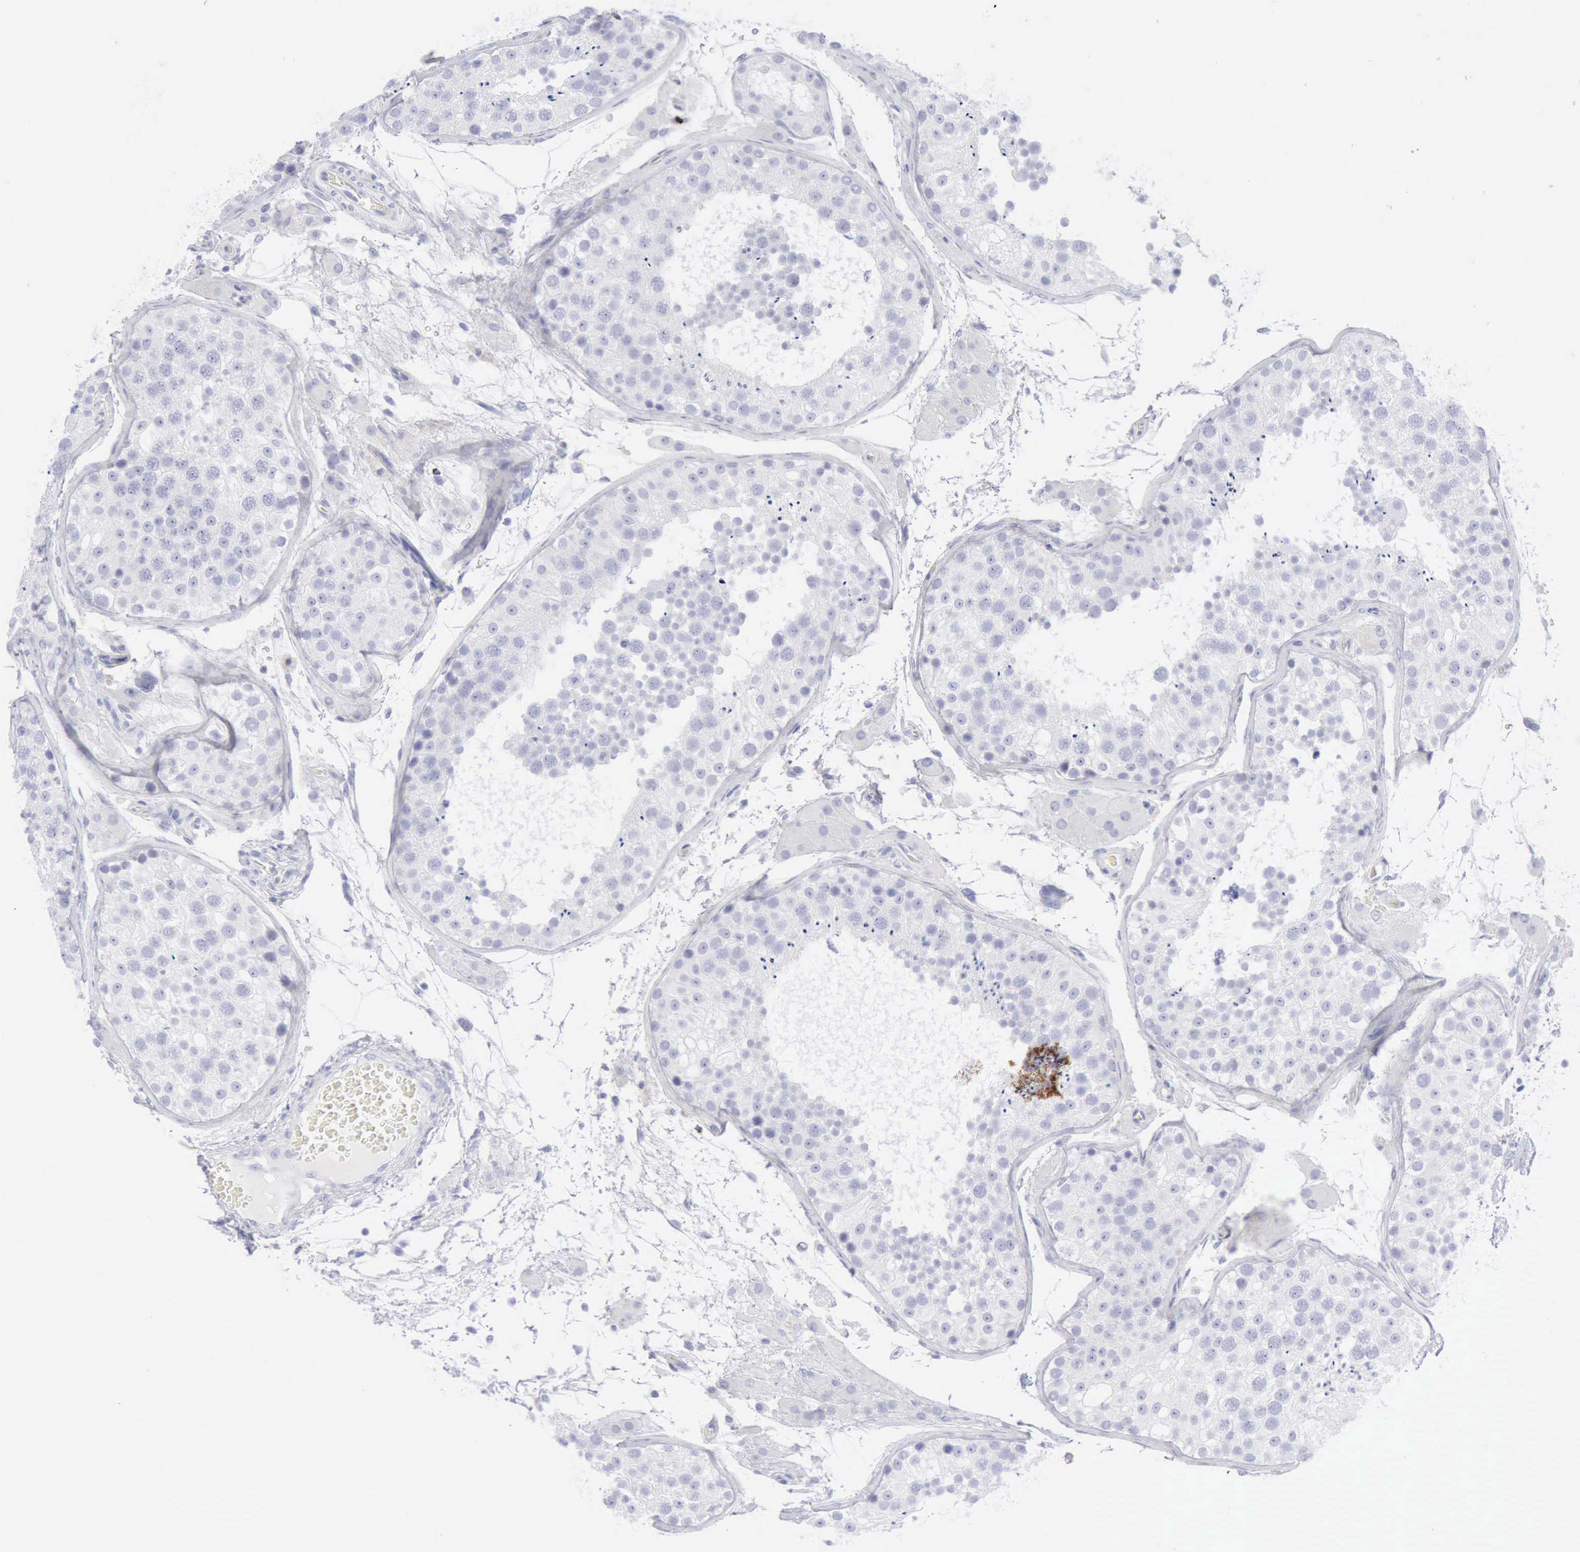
{"staining": {"intensity": "negative", "quantity": "none", "location": "none"}, "tissue": "testis", "cell_type": "Cells in seminiferous ducts", "image_type": "normal", "snomed": [{"axis": "morphology", "description": "Normal tissue, NOS"}, {"axis": "topography", "description": "Testis"}], "caption": "A photomicrograph of testis stained for a protein demonstrates no brown staining in cells in seminiferous ducts. (DAB immunohistochemistry (IHC) visualized using brightfield microscopy, high magnification).", "gene": "GZMB", "patient": {"sex": "male", "age": 26}}